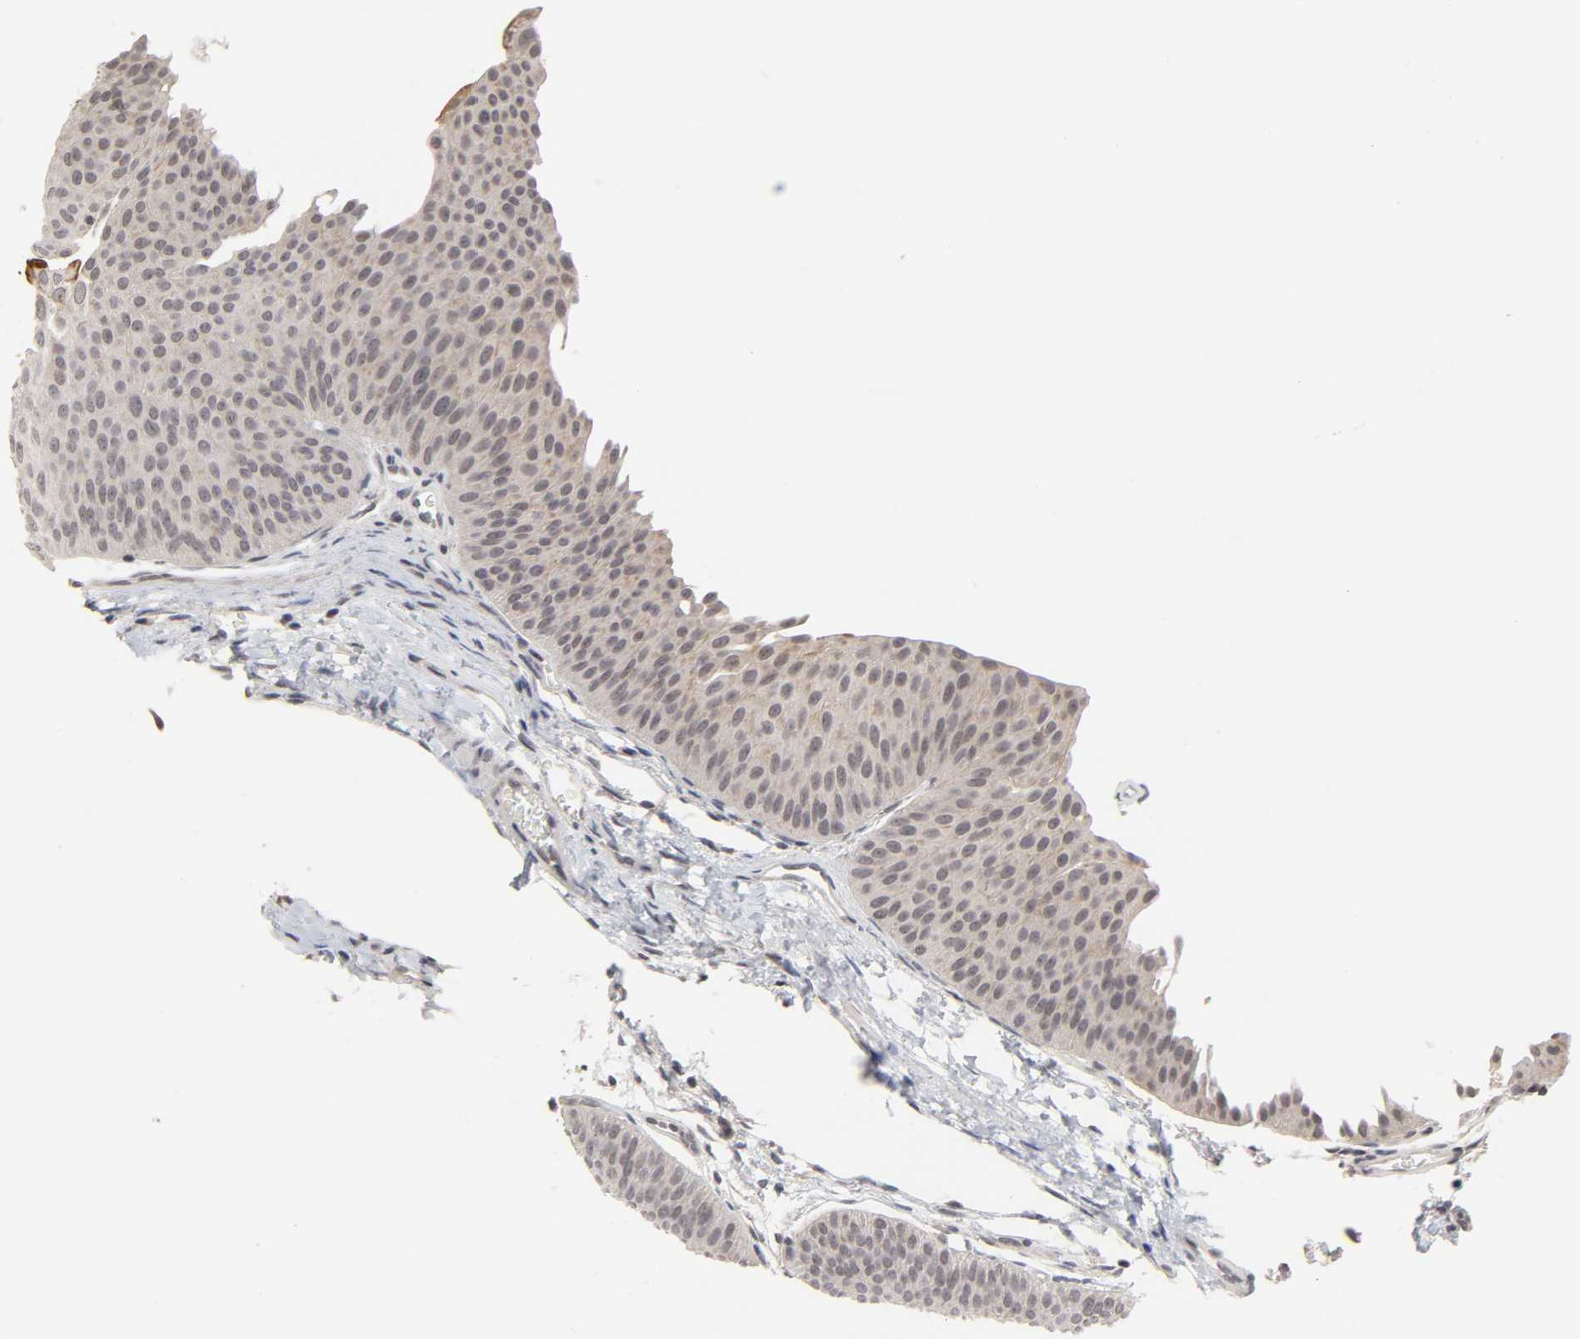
{"staining": {"intensity": "moderate", "quantity": "<25%", "location": "cytoplasmic/membranous"}, "tissue": "urothelial cancer", "cell_type": "Tumor cells", "image_type": "cancer", "snomed": [{"axis": "morphology", "description": "Urothelial carcinoma, Low grade"}, {"axis": "topography", "description": "Urinary bladder"}], "caption": "Tumor cells display moderate cytoplasmic/membranous expression in about <25% of cells in low-grade urothelial carcinoma.", "gene": "AUH", "patient": {"sex": "female", "age": 60}}